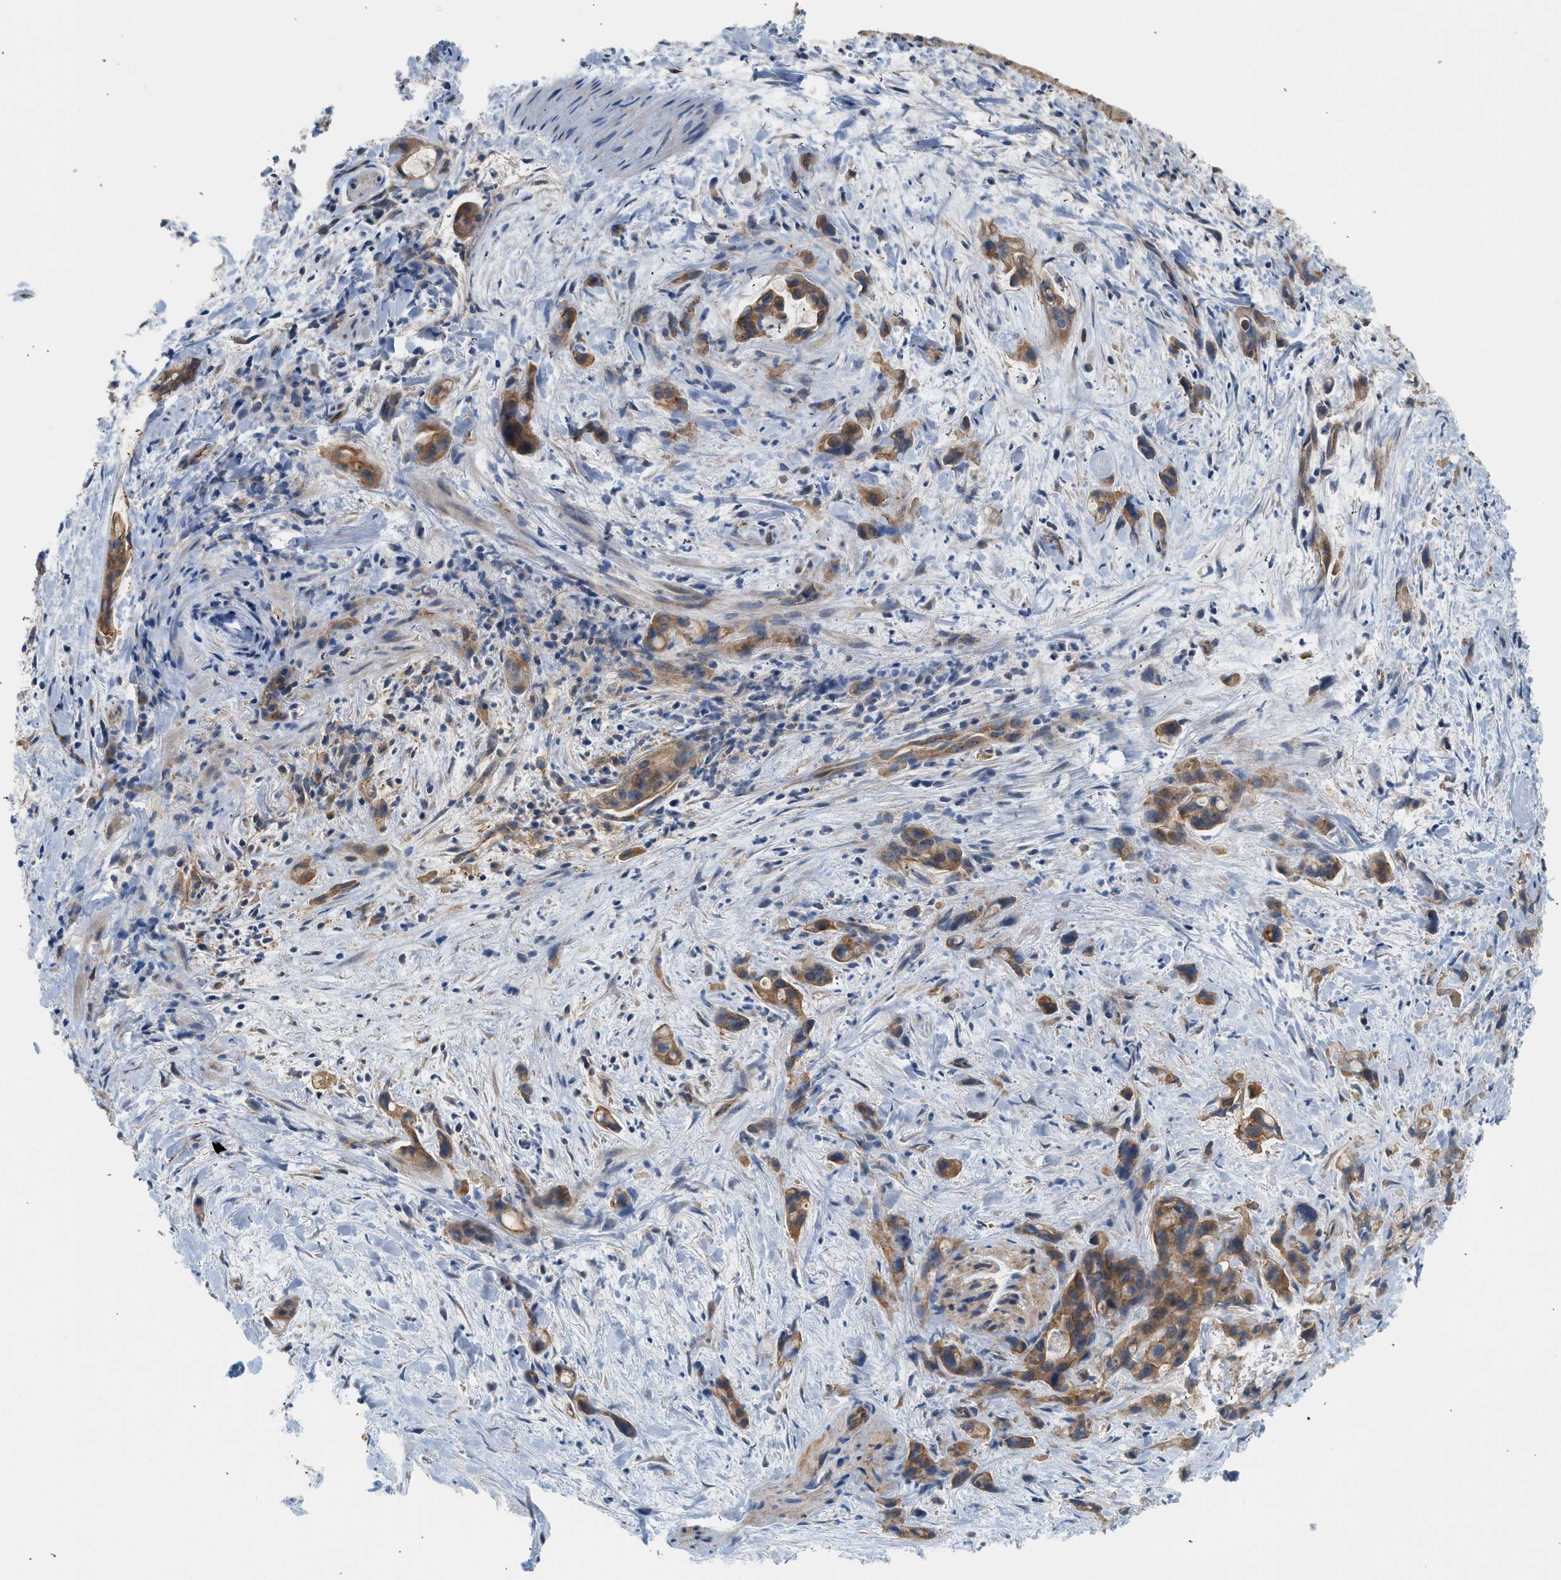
{"staining": {"intensity": "moderate", "quantity": ">75%", "location": "cytoplasmic/membranous"}, "tissue": "liver cancer", "cell_type": "Tumor cells", "image_type": "cancer", "snomed": [{"axis": "morphology", "description": "Cholangiocarcinoma"}, {"axis": "topography", "description": "Liver"}], "caption": "Cholangiocarcinoma (liver) stained for a protein (brown) displays moderate cytoplasmic/membranous positive staining in about >75% of tumor cells.", "gene": "CTXN1", "patient": {"sex": "female", "age": 72}}